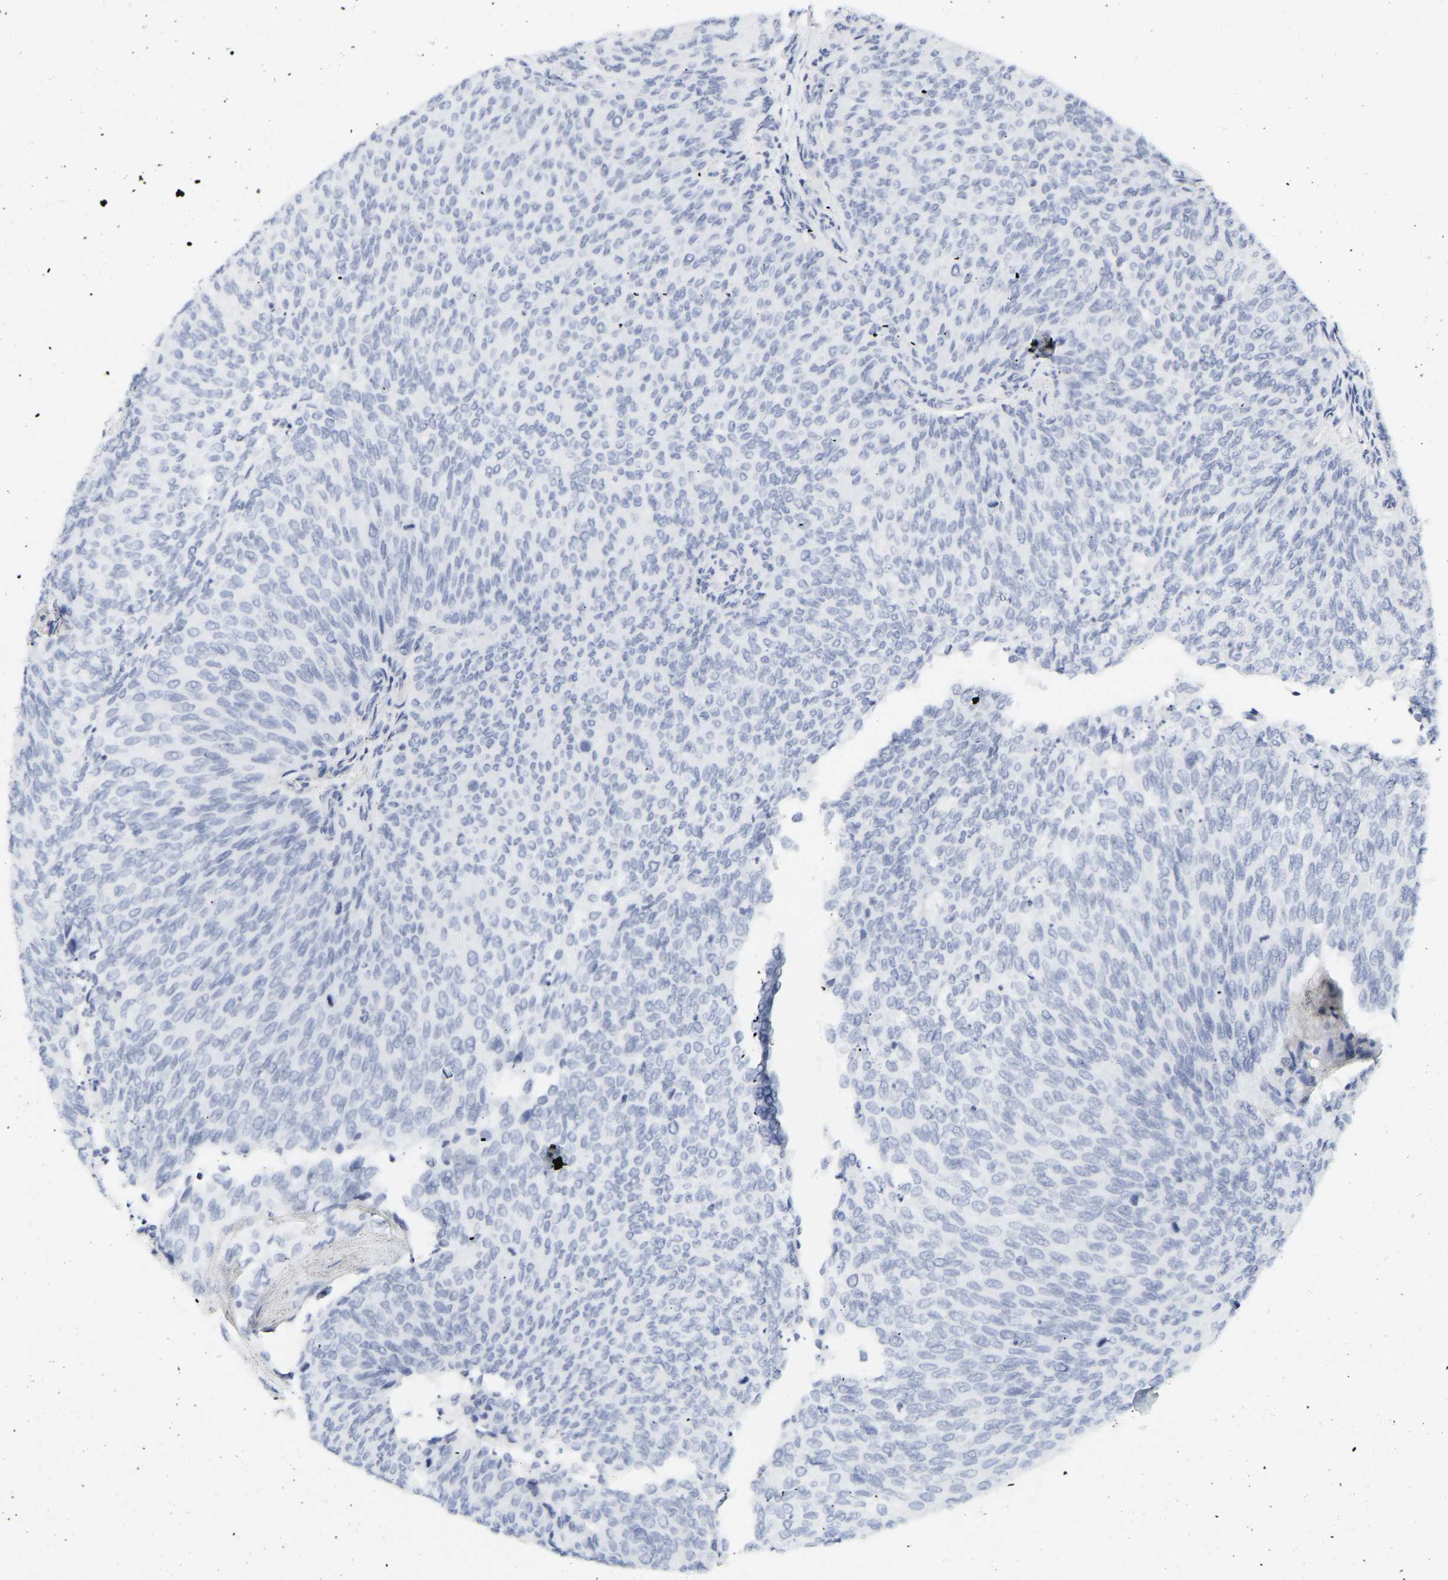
{"staining": {"intensity": "negative", "quantity": "none", "location": "none"}, "tissue": "urothelial cancer", "cell_type": "Tumor cells", "image_type": "cancer", "snomed": [{"axis": "morphology", "description": "Urothelial carcinoma, Low grade"}, {"axis": "topography", "description": "Urinary bladder"}], "caption": "The photomicrograph reveals no staining of tumor cells in urothelial cancer.", "gene": "GNAS", "patient": {"sex": "female", "age": 79}}